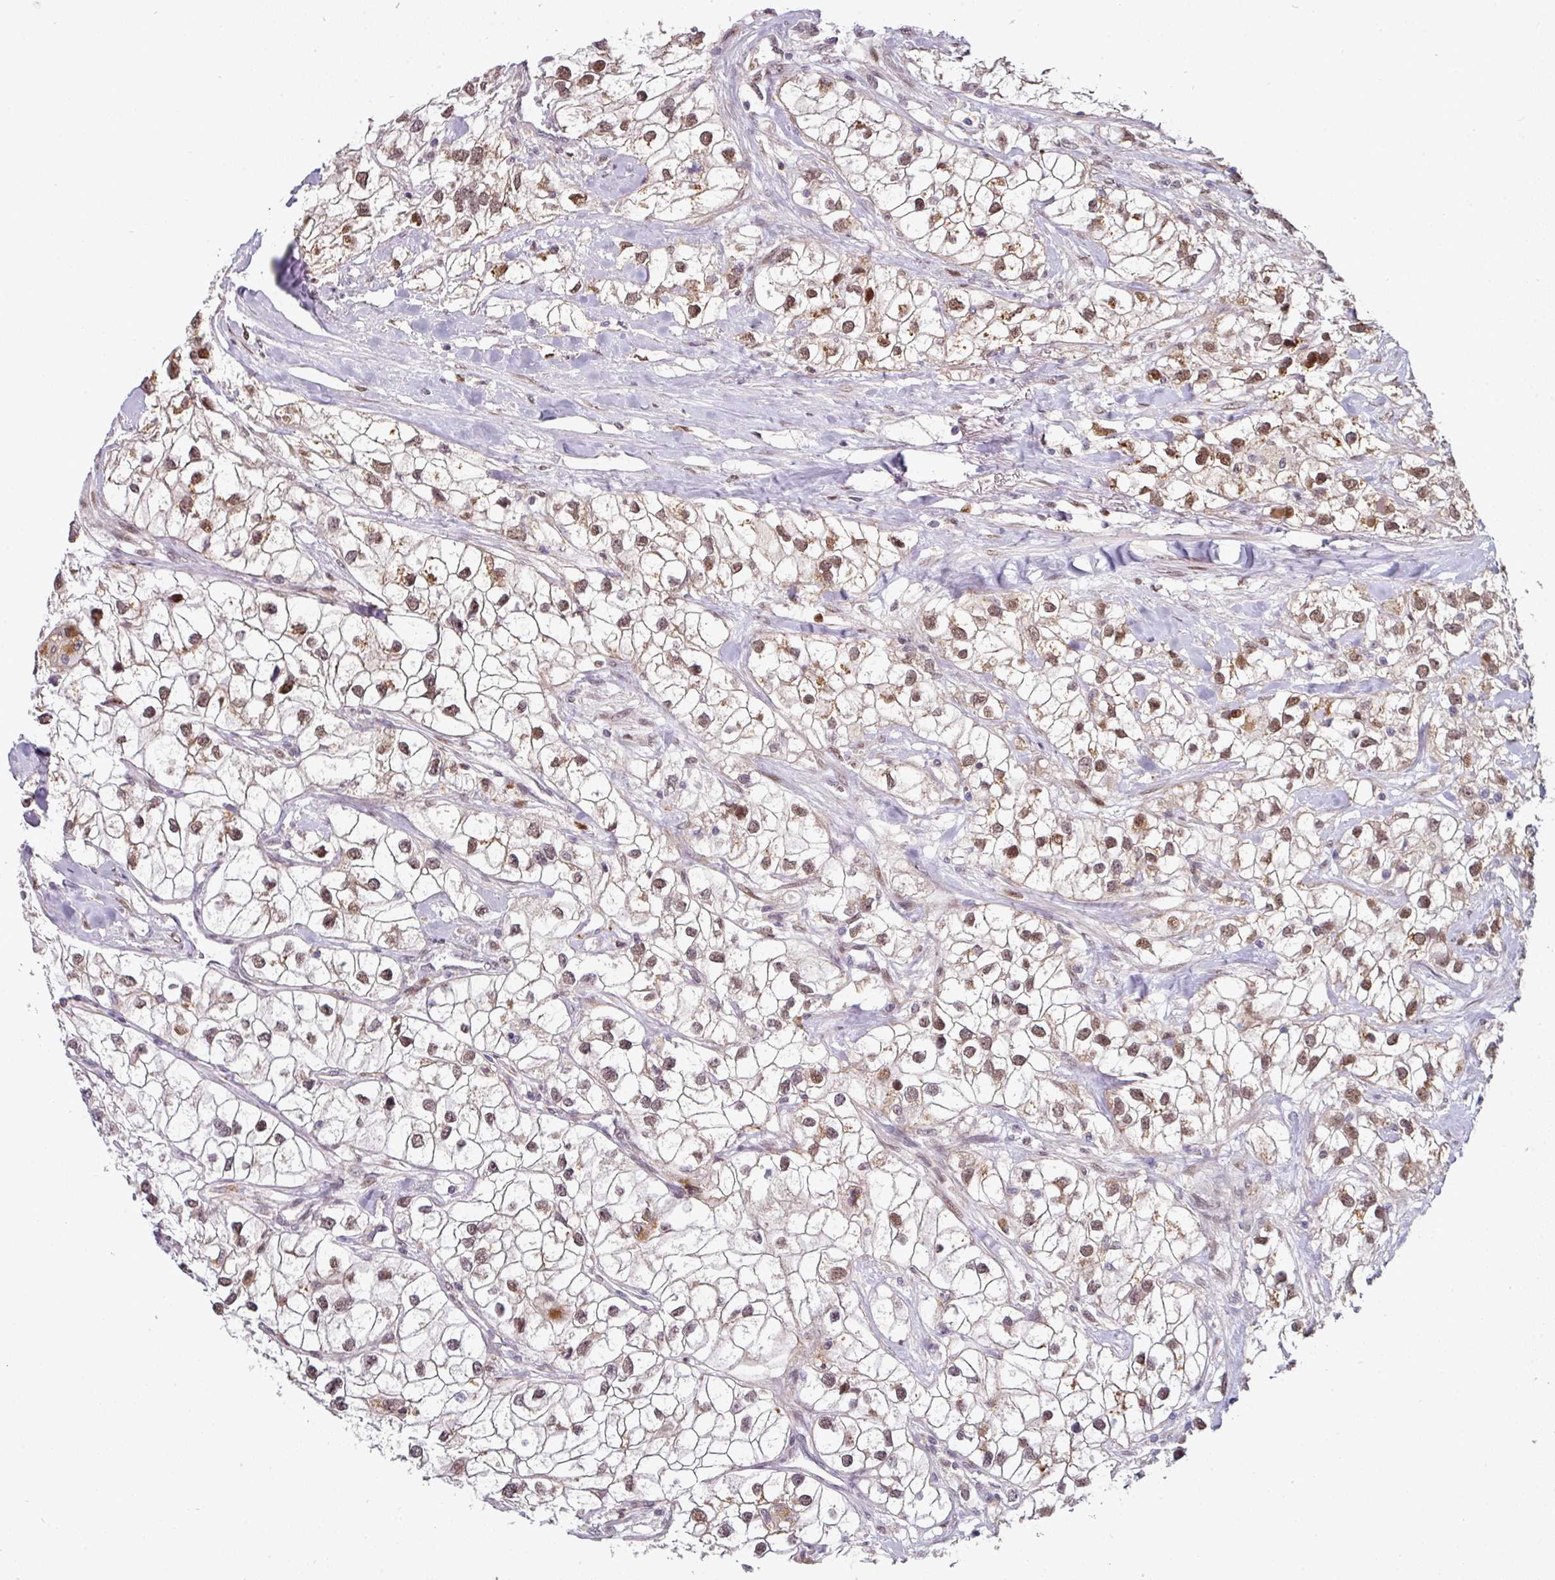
{"staining": {"intensity": "moderate", "quantity": ">75%", "location": "cytoplasmic/membranous,nuclear"}, "tissue": "renal cancer", "cell_type": "Tumor cells", "image_type": "cancer", "snomed": [{"axis": "morphology", "description": "Adenocarcinoma, NOS"}, {"axis": "topography", "description": "Kidney"}], "caption": "Brown immunohistochemical staining in human renal cancer demonstrates moderate cytoplasmic/membranous and nuclear expression in about >75% of tumor cells.", "gene": "SWSAP1", "patient": {"sex": "male", "age": 59}}